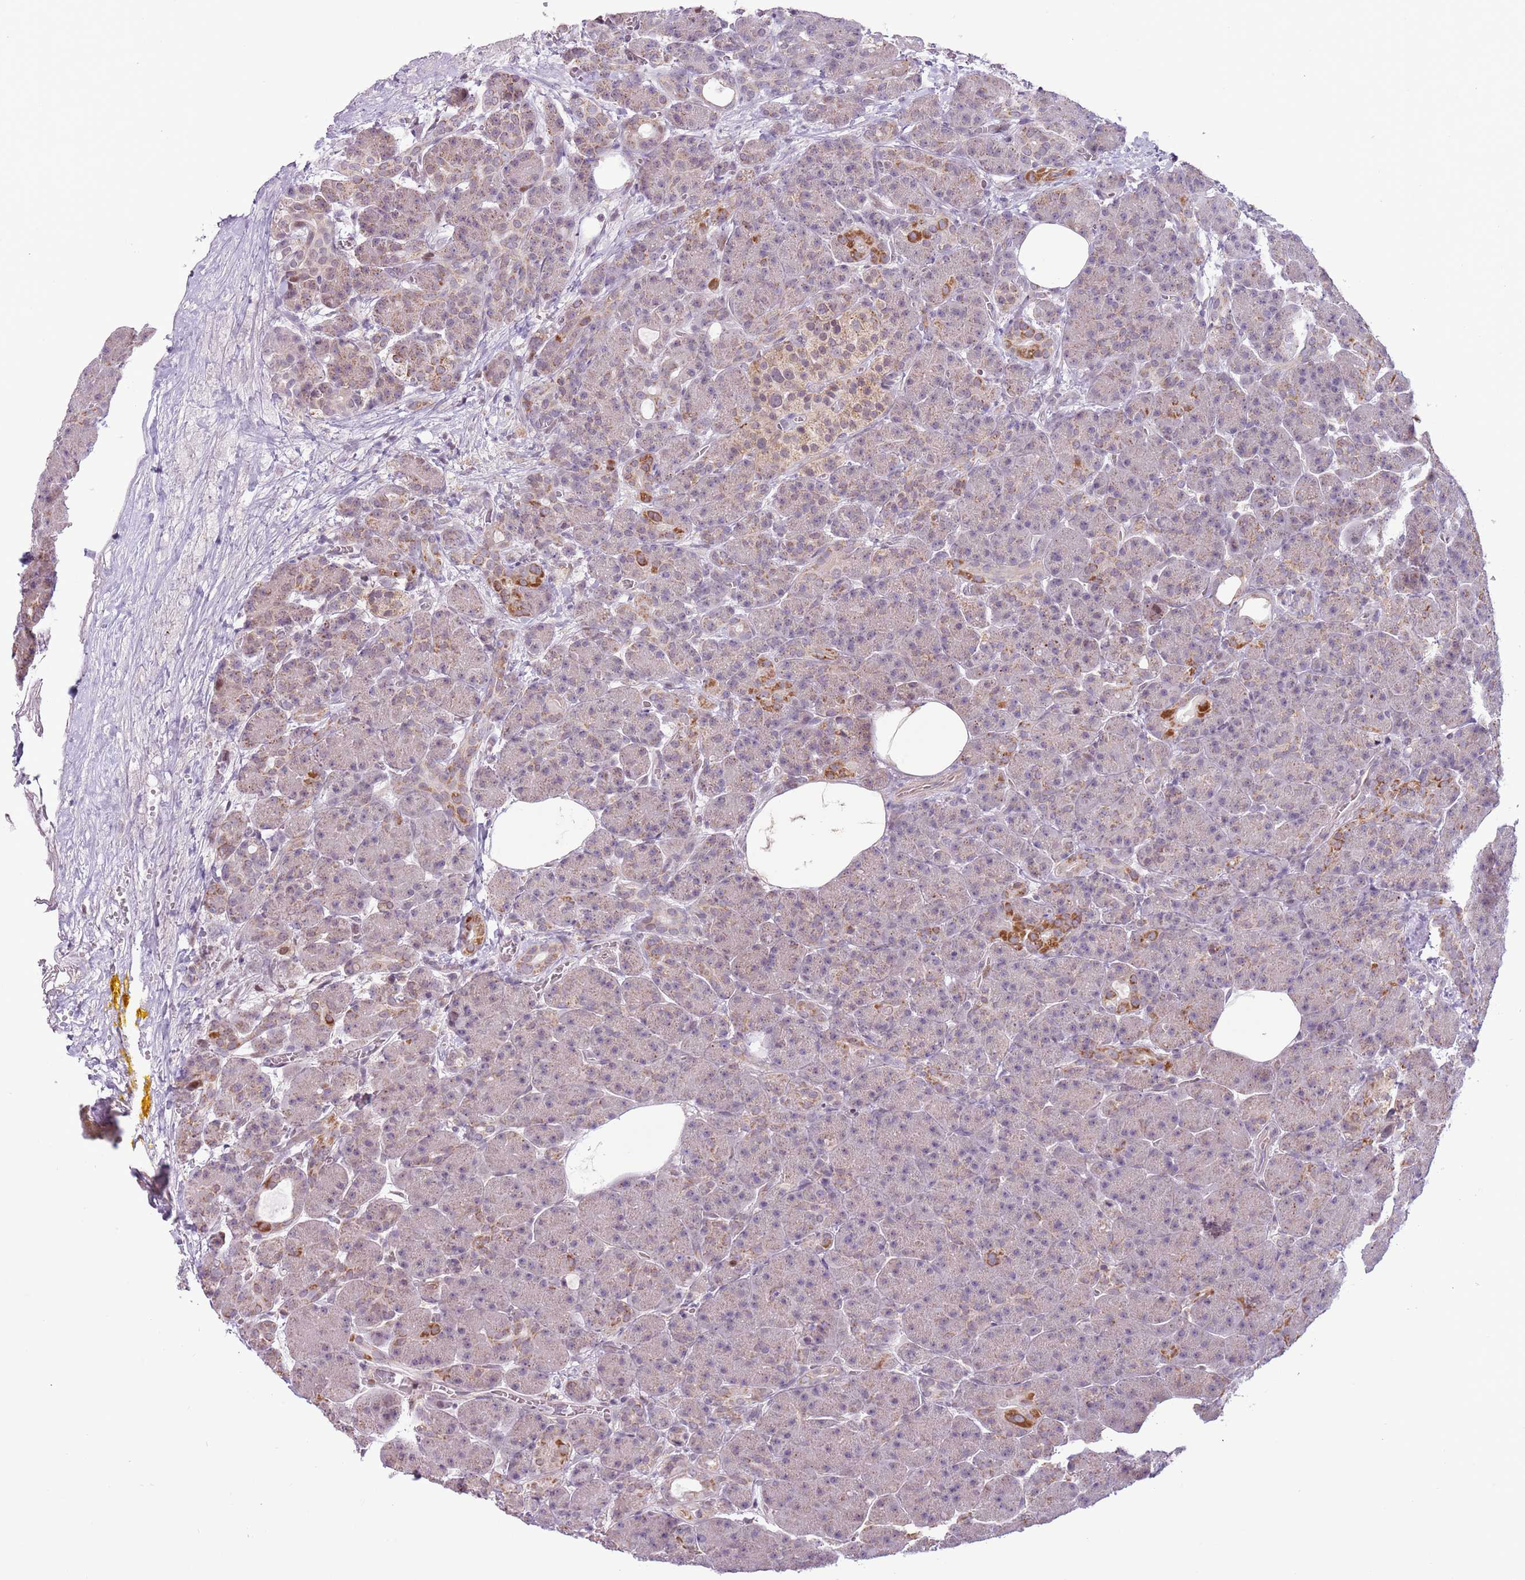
{"staining": {"intensity": "moderate", "quantity": "<25%", "location": "cytoplasmic/membranous"}, "tissue": "pancreas", "cell_type": "Exocrine glandular cells", "image_type": "normal", "snomed": [{"axis": "morphology", "description": "Normal tissue, NOS"}, {"axis": "topography", "description": "Pancreas"}], "caption": "DAB (3,3'-diaminobenzidine) immunohistochemical staining of unremarkable human pancreas shows moderate cytoplasmic/membranous protein staining in about <25% of exocrine glandular cells. (IHC, brightfield microscopy, high magnification).", "gene": "MLLT11", "patient": {"sex": "male", "age": 63}}